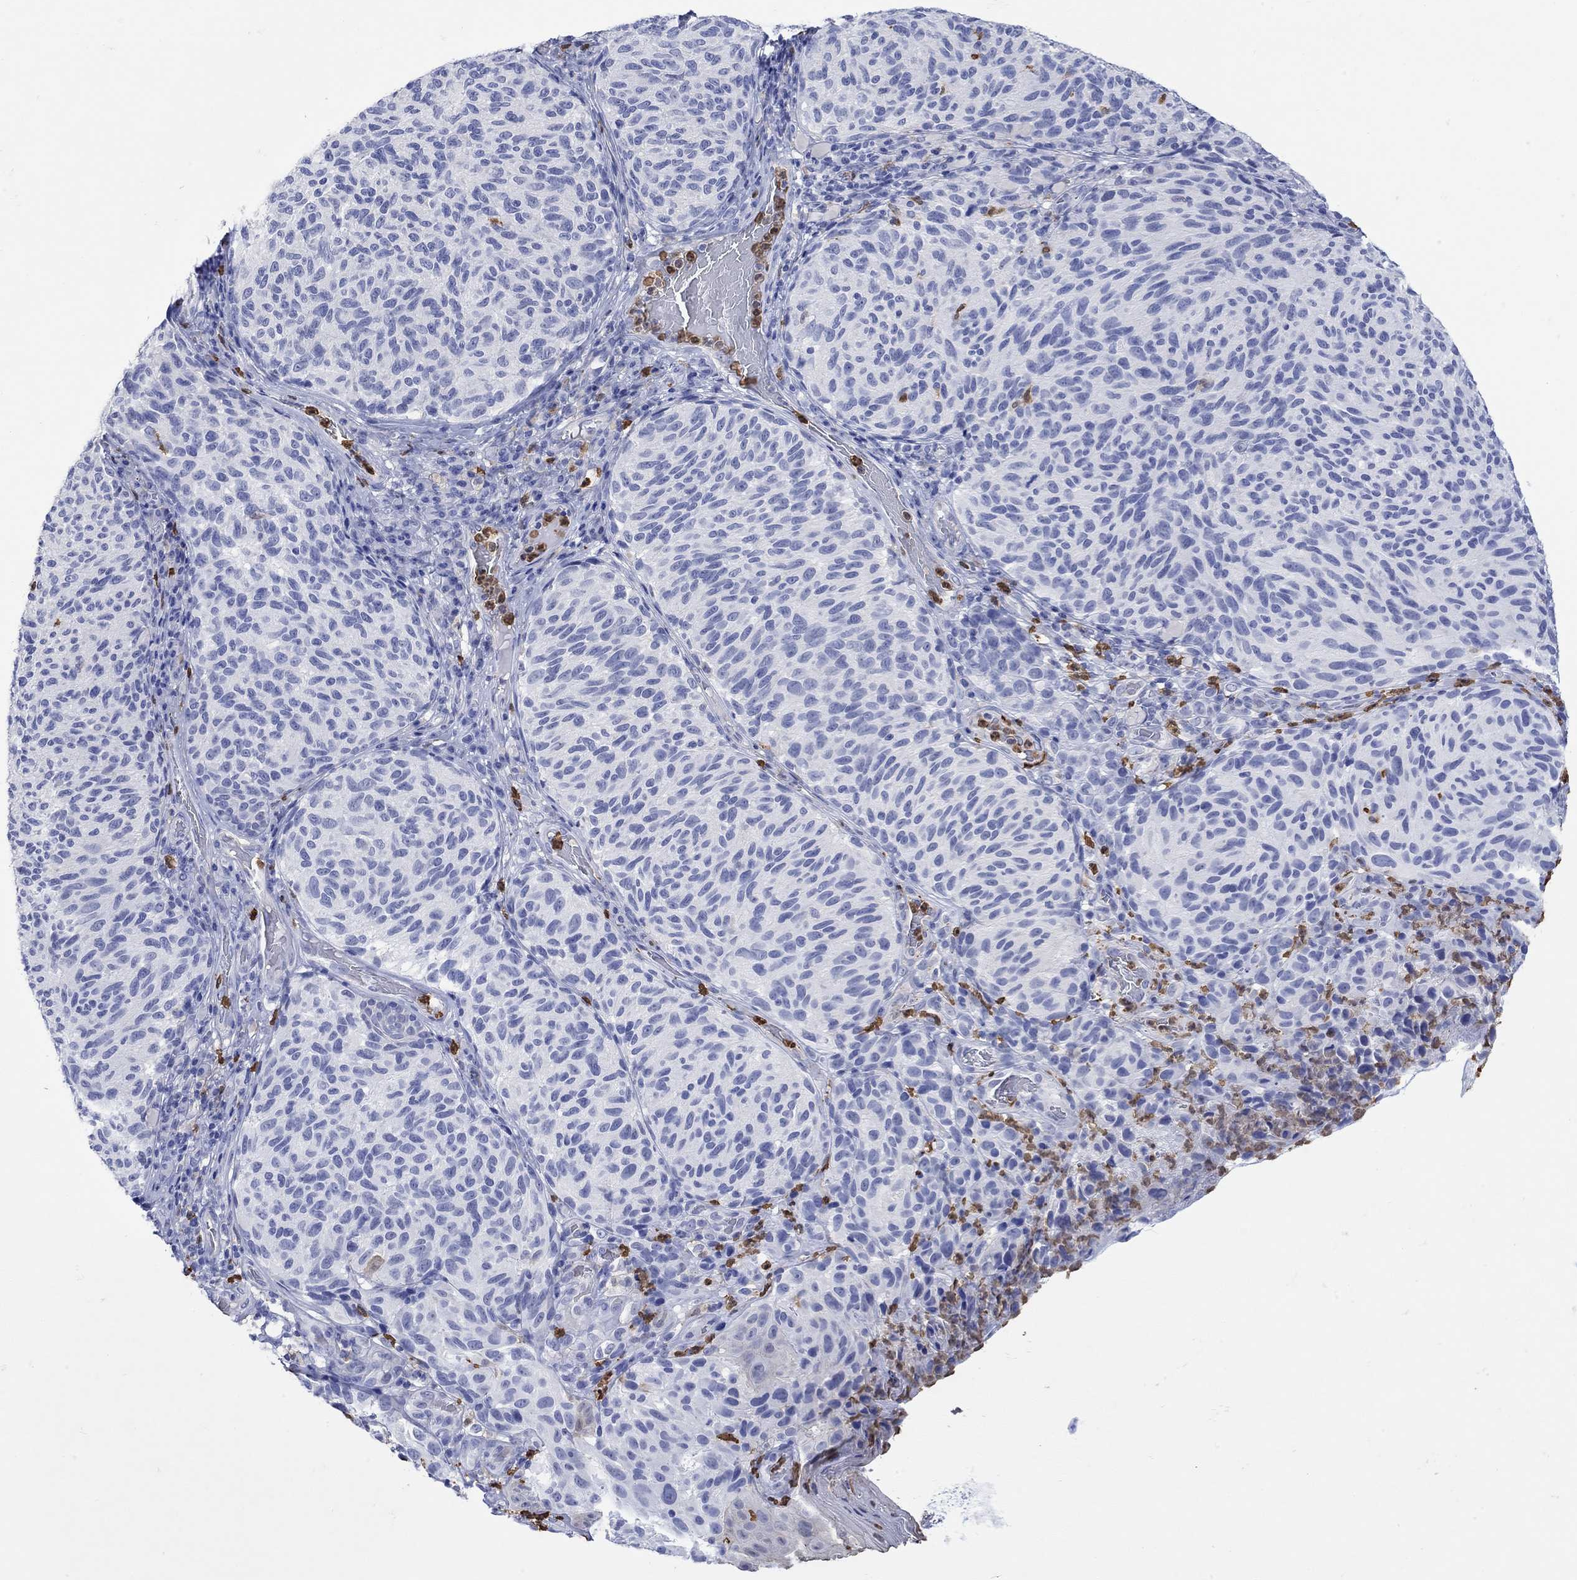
{"staining": {"intensity": "negative", "quantity": "none", "location": "none"}, "tissue": "melanoma", "cell_type": "Tumor cells", "image_type": "cancer", "snomed": [{"axis": "morphology", "description": "Malignant melanoma, NOS"}, {"axis": "topography", "description": "Skin"}], "caption": "Immunohistochemistry (IHC) photomicrograph of human malignant melanoma stained for a protein (brown), which shows no expression in tumor cells.", "gene": "LINGO3", "patient": {"sex": "female", "age": 73}}